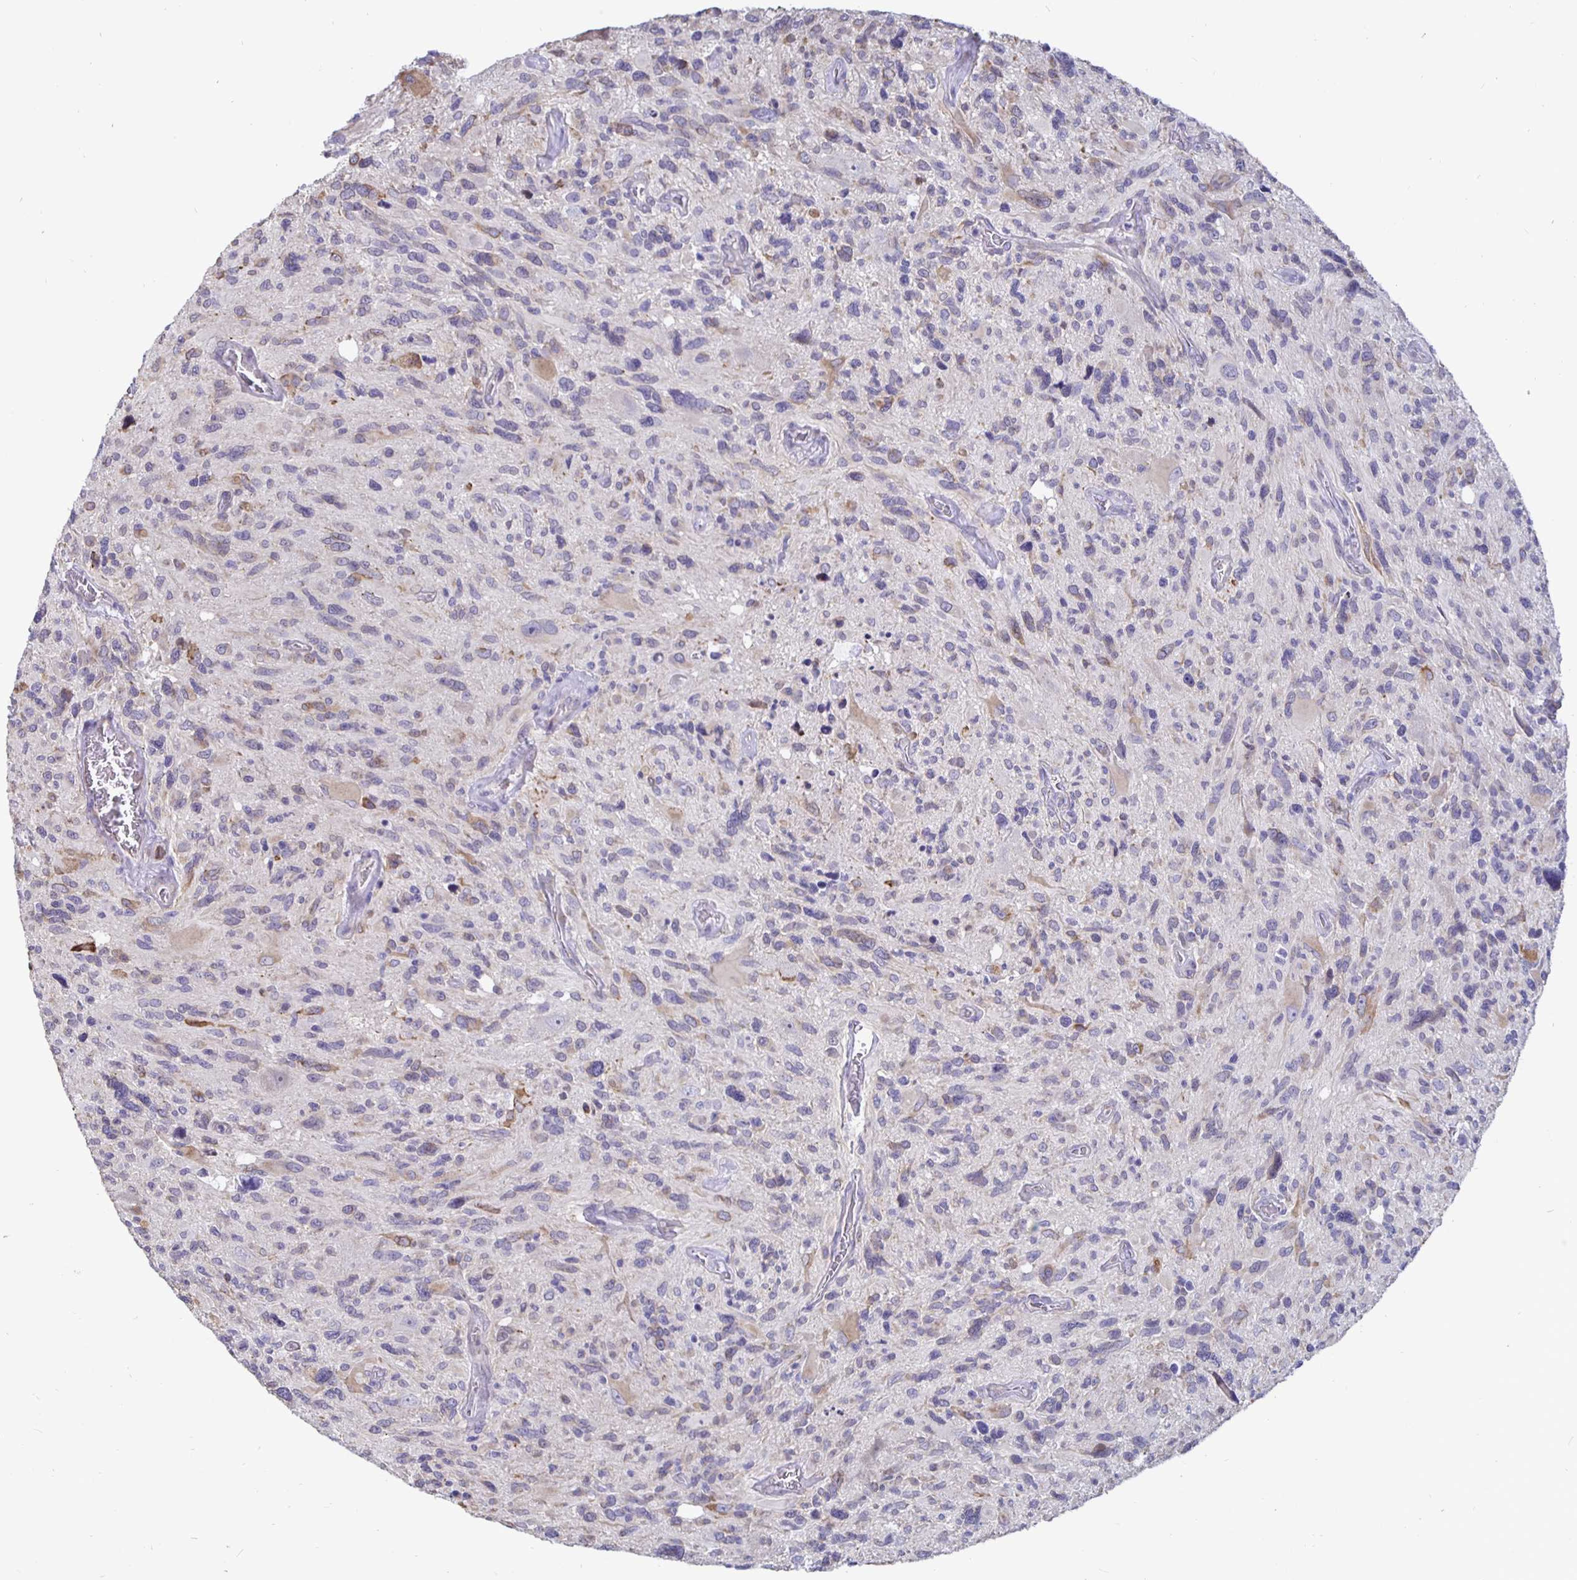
{"staining": {"intensity": "weak", "quantity": "<25%", "location": "cytoplasmic/membranous"}, "tissue": "glioma", "cell_type": "Tumor cells", "image_type": "cancer", "snomed": [{"axis": "morphology", "description": "Glioma, malignant, High grade"}, {"axis": "topography", "description": "Brain"}], "caption": "Photomicrograph shows no significant protein positivity in tumor cells of glioma.", "gene": "DNAI2", "patient": {"sex": "male", "age": 49}}